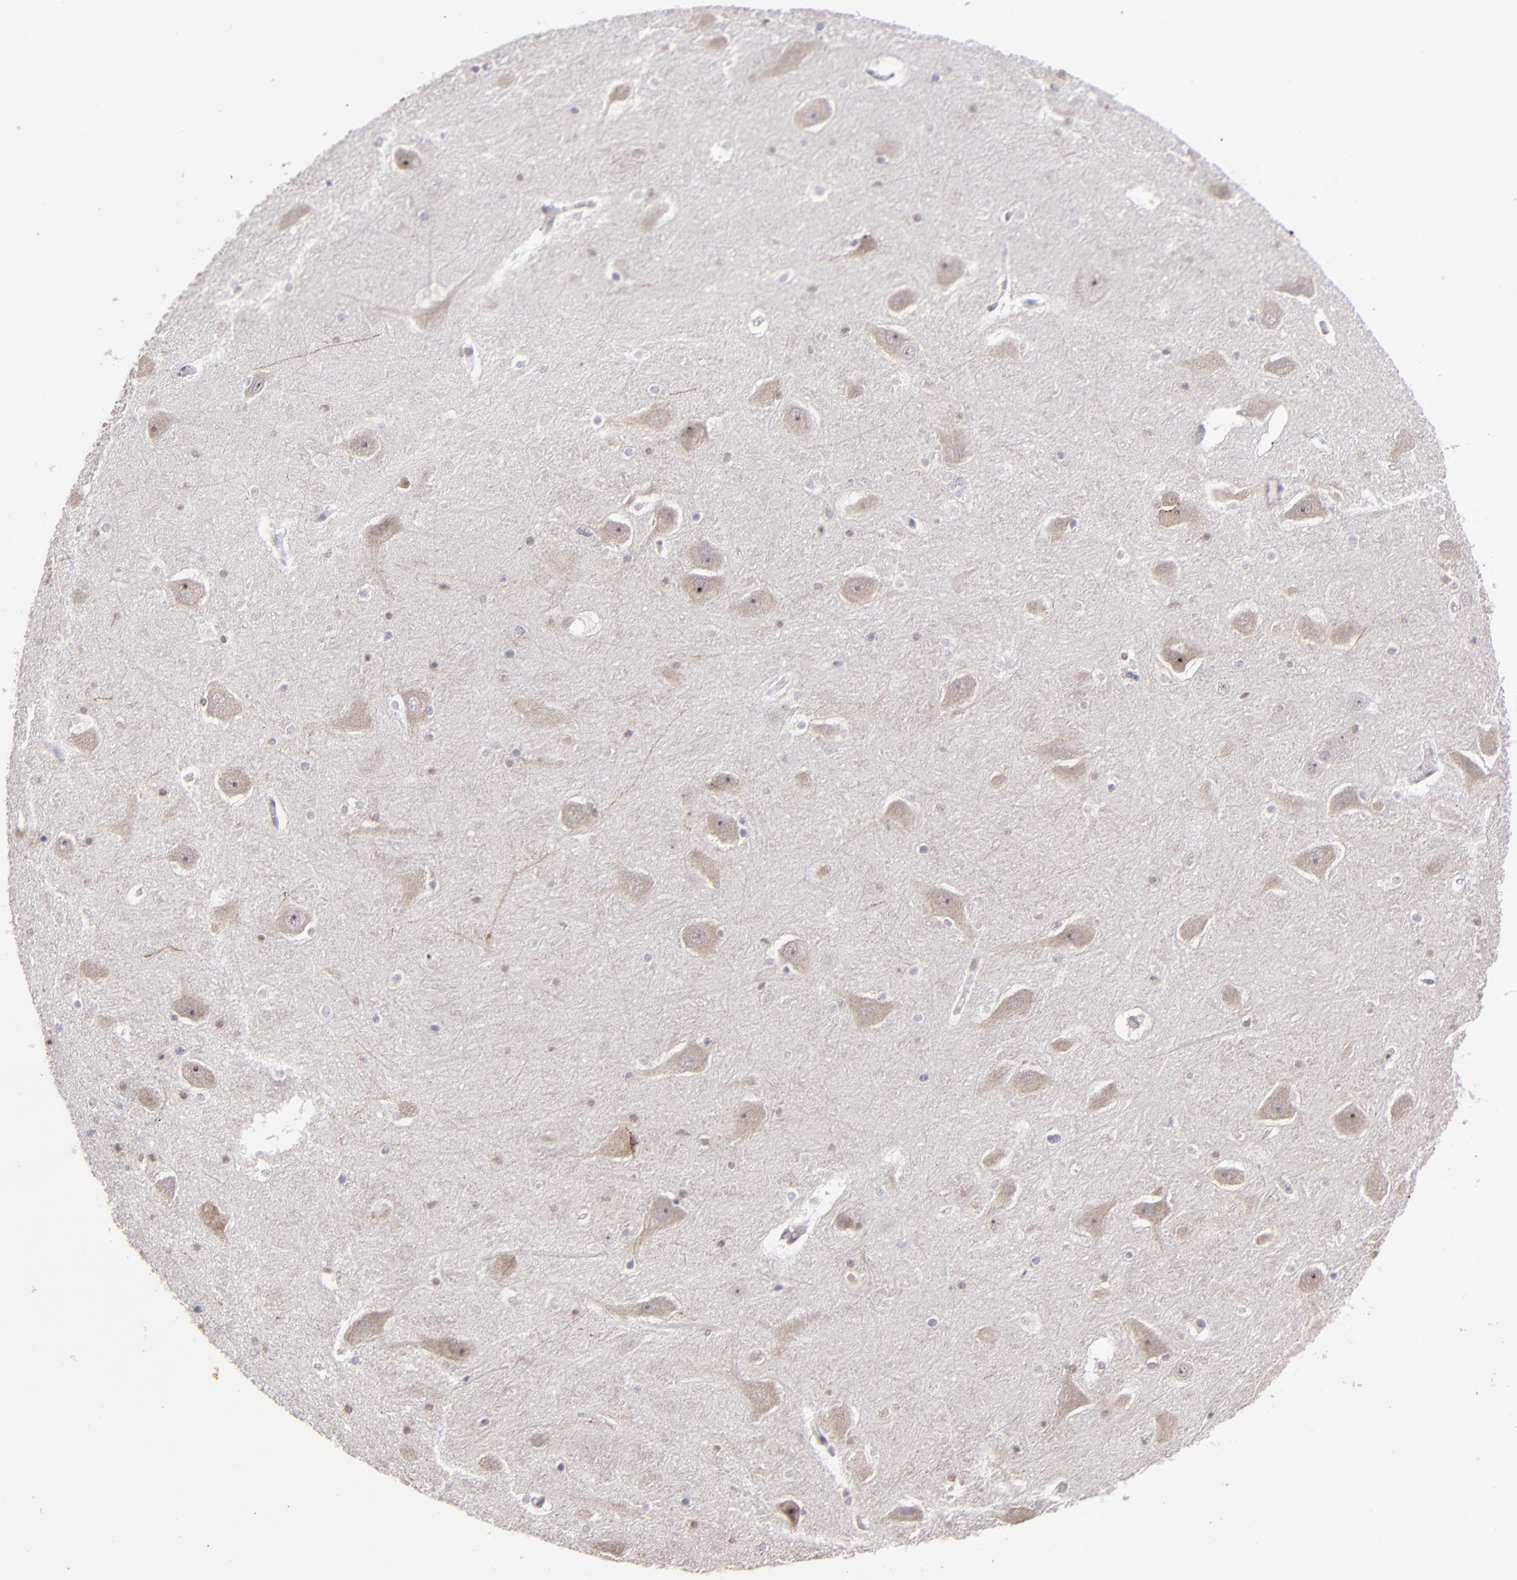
{"staining": {"intensity": "weak", "quantity": "<25%", "location": "nuclear"}, "tissue": "hippocampus", "cell_type": "Glial cells", "image_type": "normal", "snomed": [{"axis": "morphology", "description": "Normal tissue, NOS"}, {"axis": "topography", "description": "Hippocampus"}], "caption": "This image is of normal hippocampus stained with IHC to label a protein in brown with the nuclei are counter-stained blue. There is no expression in glial cells. (DAB (3,3'-diaminobenzidine) IHC with hematoxylin counter stain).", "gene": "RREB1", "patient": {"sex": "male", "age": 45}}